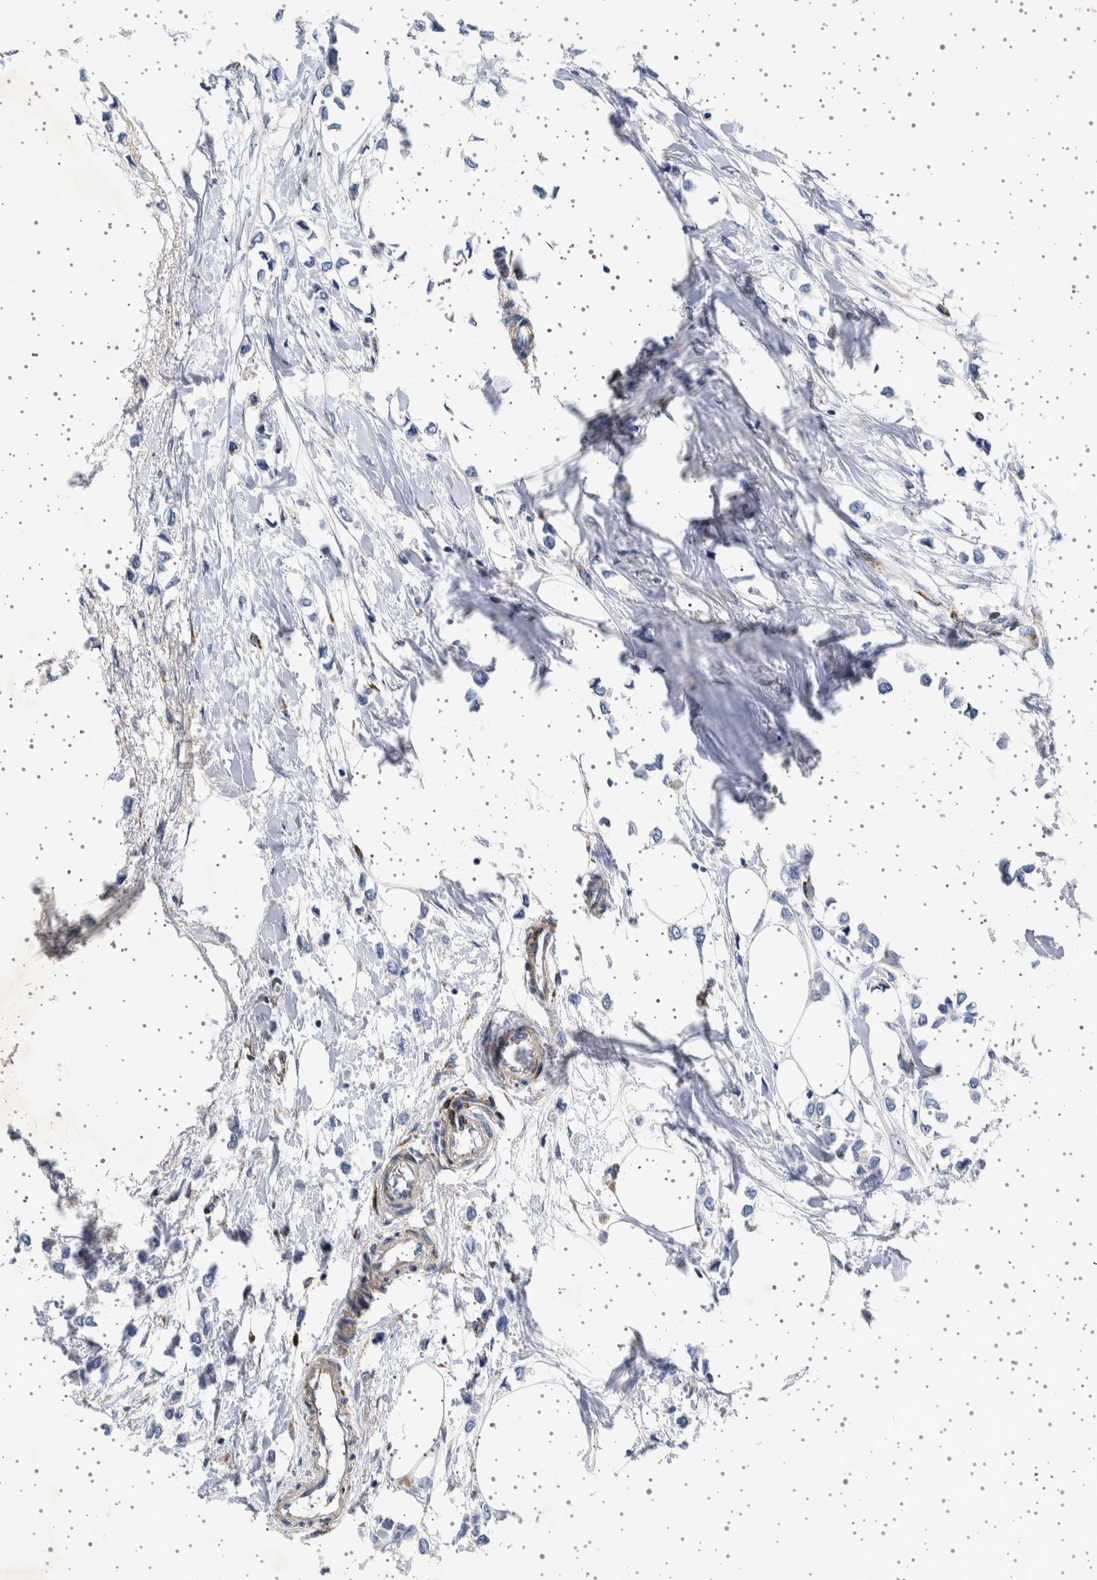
{"staining": {"intensity": "negative", "quantity": "none", "location": "none"}, "tissue": "breast cancer", "cell_type": "Tumor cells", "image_type": "cancer", "snomed": [{"axis": "morphology", "description": "Lobular carcinoma"}, {"axis": "topography", "description": "Breast"}], "caption": "Image shows no significant protein positivity in tumor cells of lobular carcinoma (breast).", "gene": "SEPTIN4", "patient": {"sex": "female", "age": 51}}